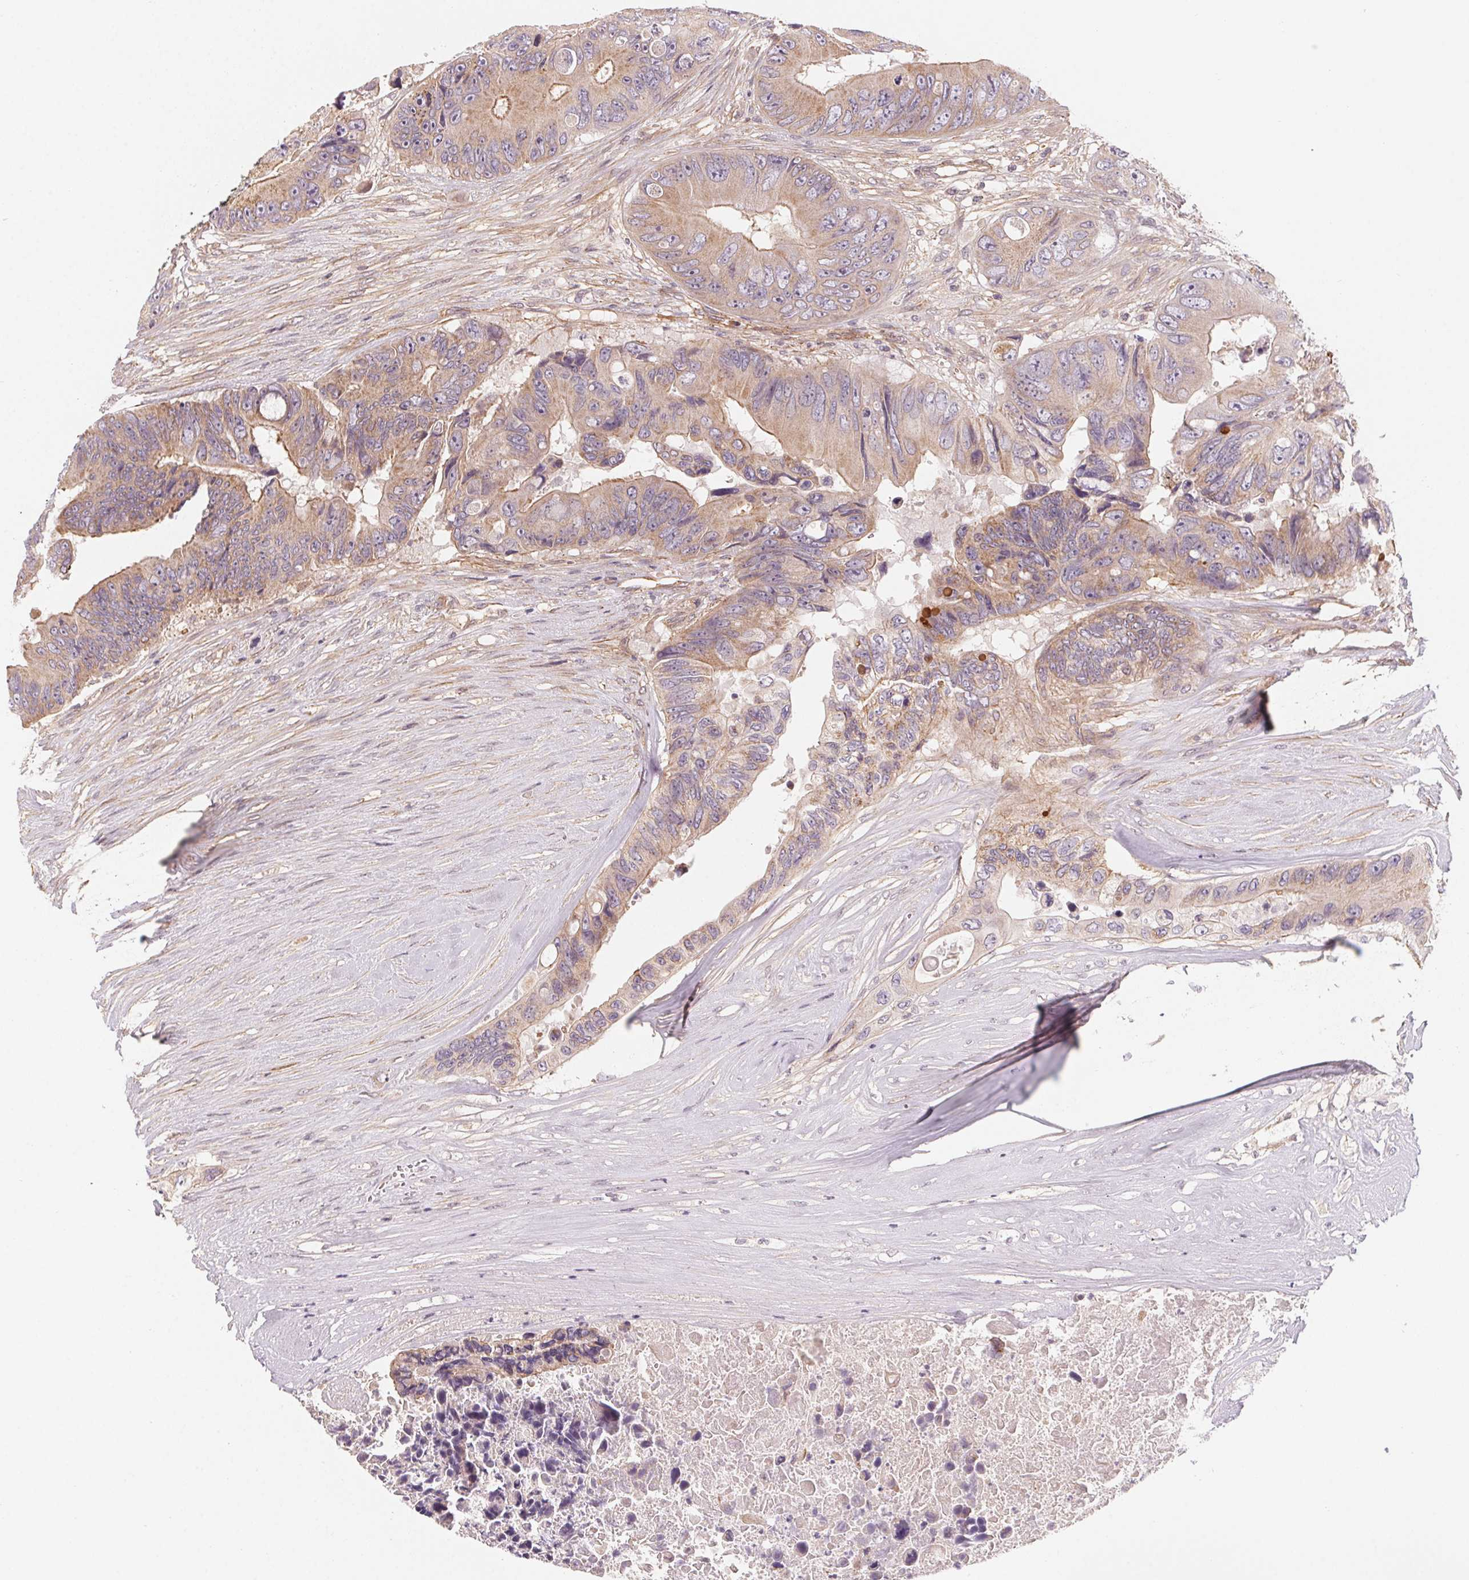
{"staining": {"intensity": "weak", "quantity": ">75%", "location": "cytoplasmic/membranous"}, "tissue": "colorectal cancer", "cell_type": "Tumor cells", "image_type": "cancer", "snomed": [{"axis": "morphology", "description": "Adenocarcinoma, NOS"}, {"axis": "topography", "description": "Colon"}], "caption": "Immunohistochemistry of colorectal cancer (adenocarcinoma) displays low levels of weak cytoplasmic/membranous positivity in approximately >75% of tumor cells. The protein is shown in brown color, while the nuclei are stained blue.", "gene": "CCDC112", "patient": {"sex": "female", "age": 48}}